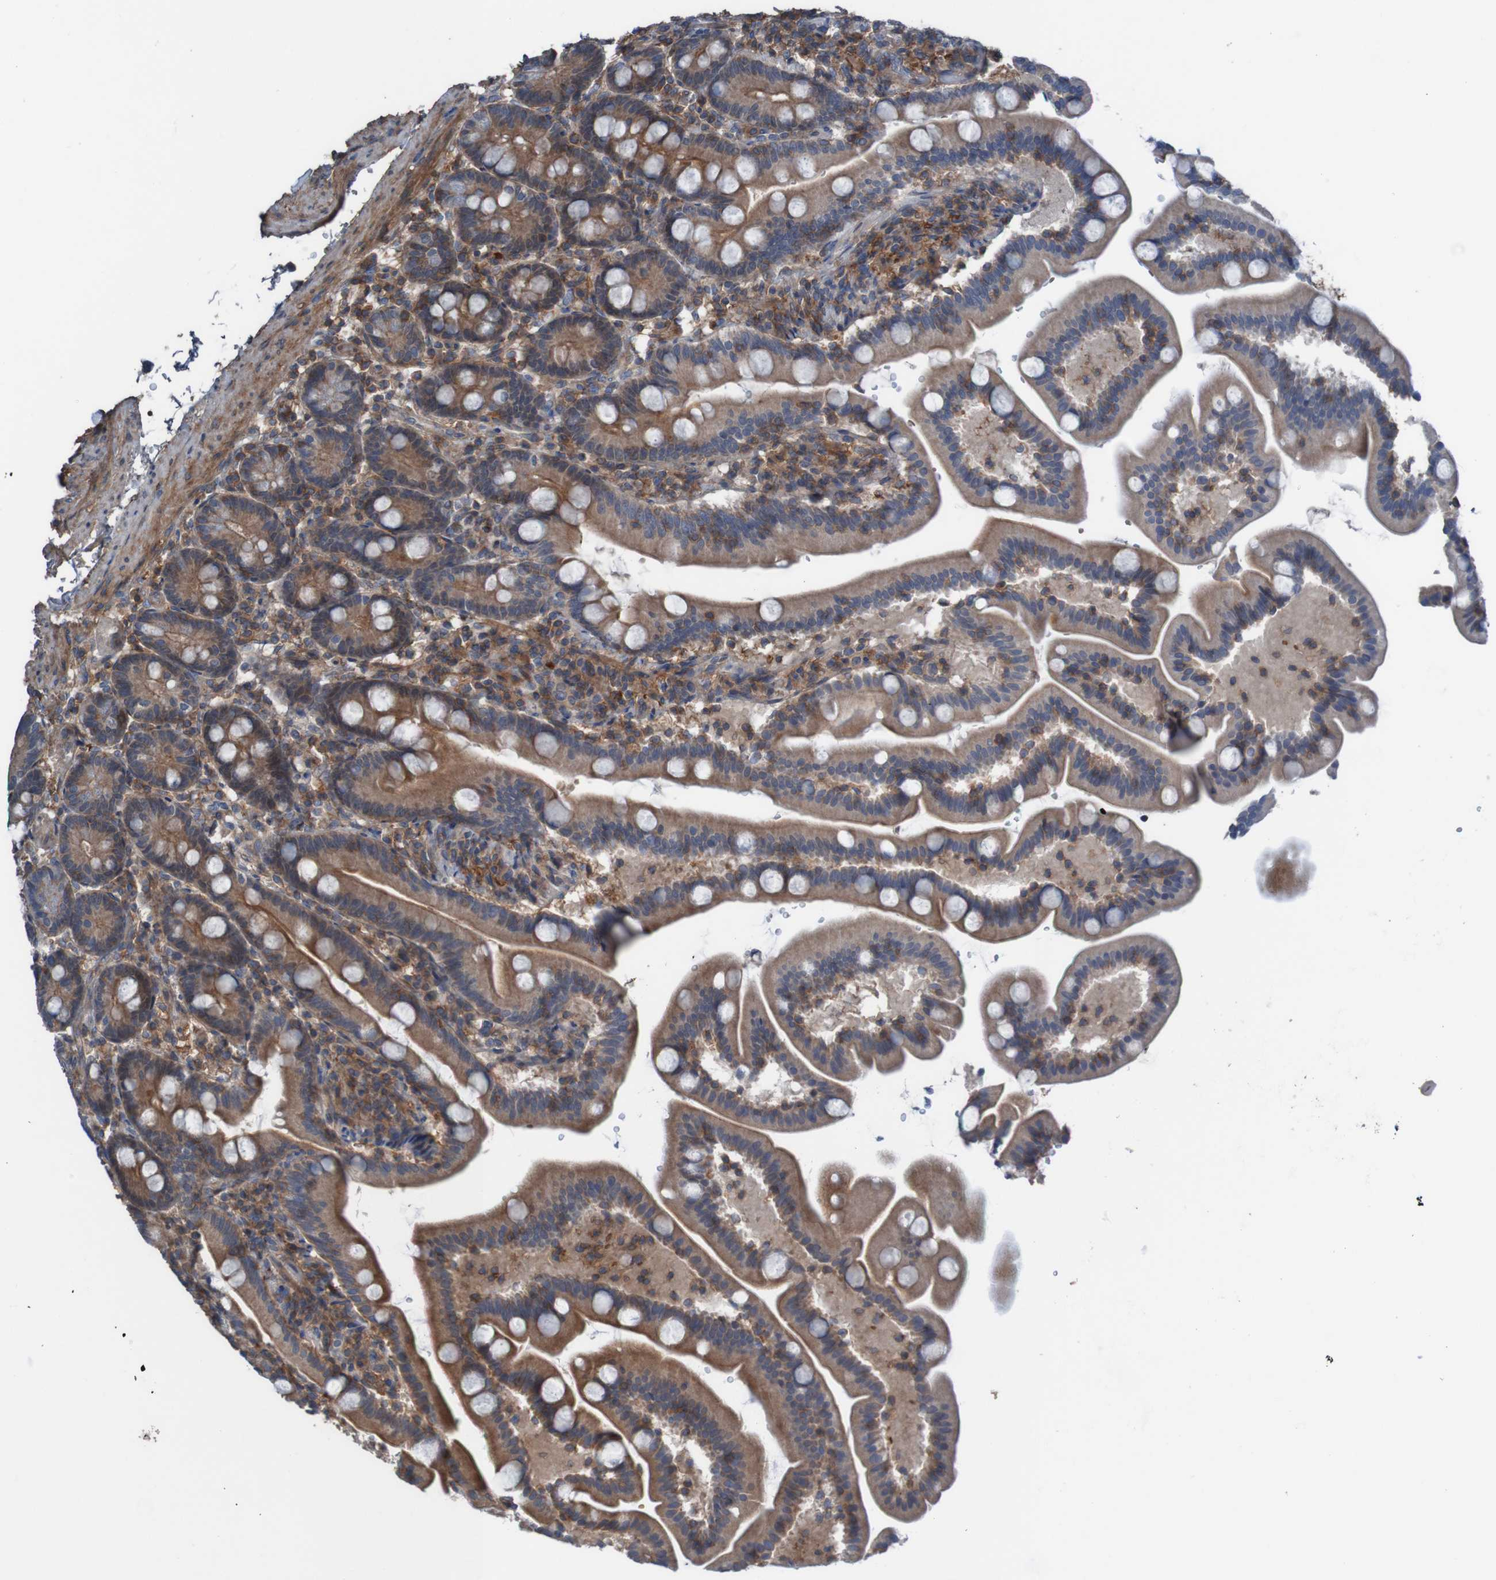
{"staining": {"intensity": "moderate", "quantity": ">75%", "location": "cytoplasmic/membranous,nuclear"}, "tissue": "duodenum", "cell_type": "Glandular cells", "image_type": "normal", "snomed": [{"axis": "morphology", "description": "Normal tissue, NOS"}, {"axis": "topography", "description": "Duodenum"}], "caption": "Immunohistochemical staining of normal human duodenum shows medium levels of moderate cytoplasmic/membranous,nuclear positivity in approximately >75% of glandular cells. (IHC, brightfield microscopy, high magnification).", "gene": "PDGFB", "patient": {"sex": "male", "age": 54}}